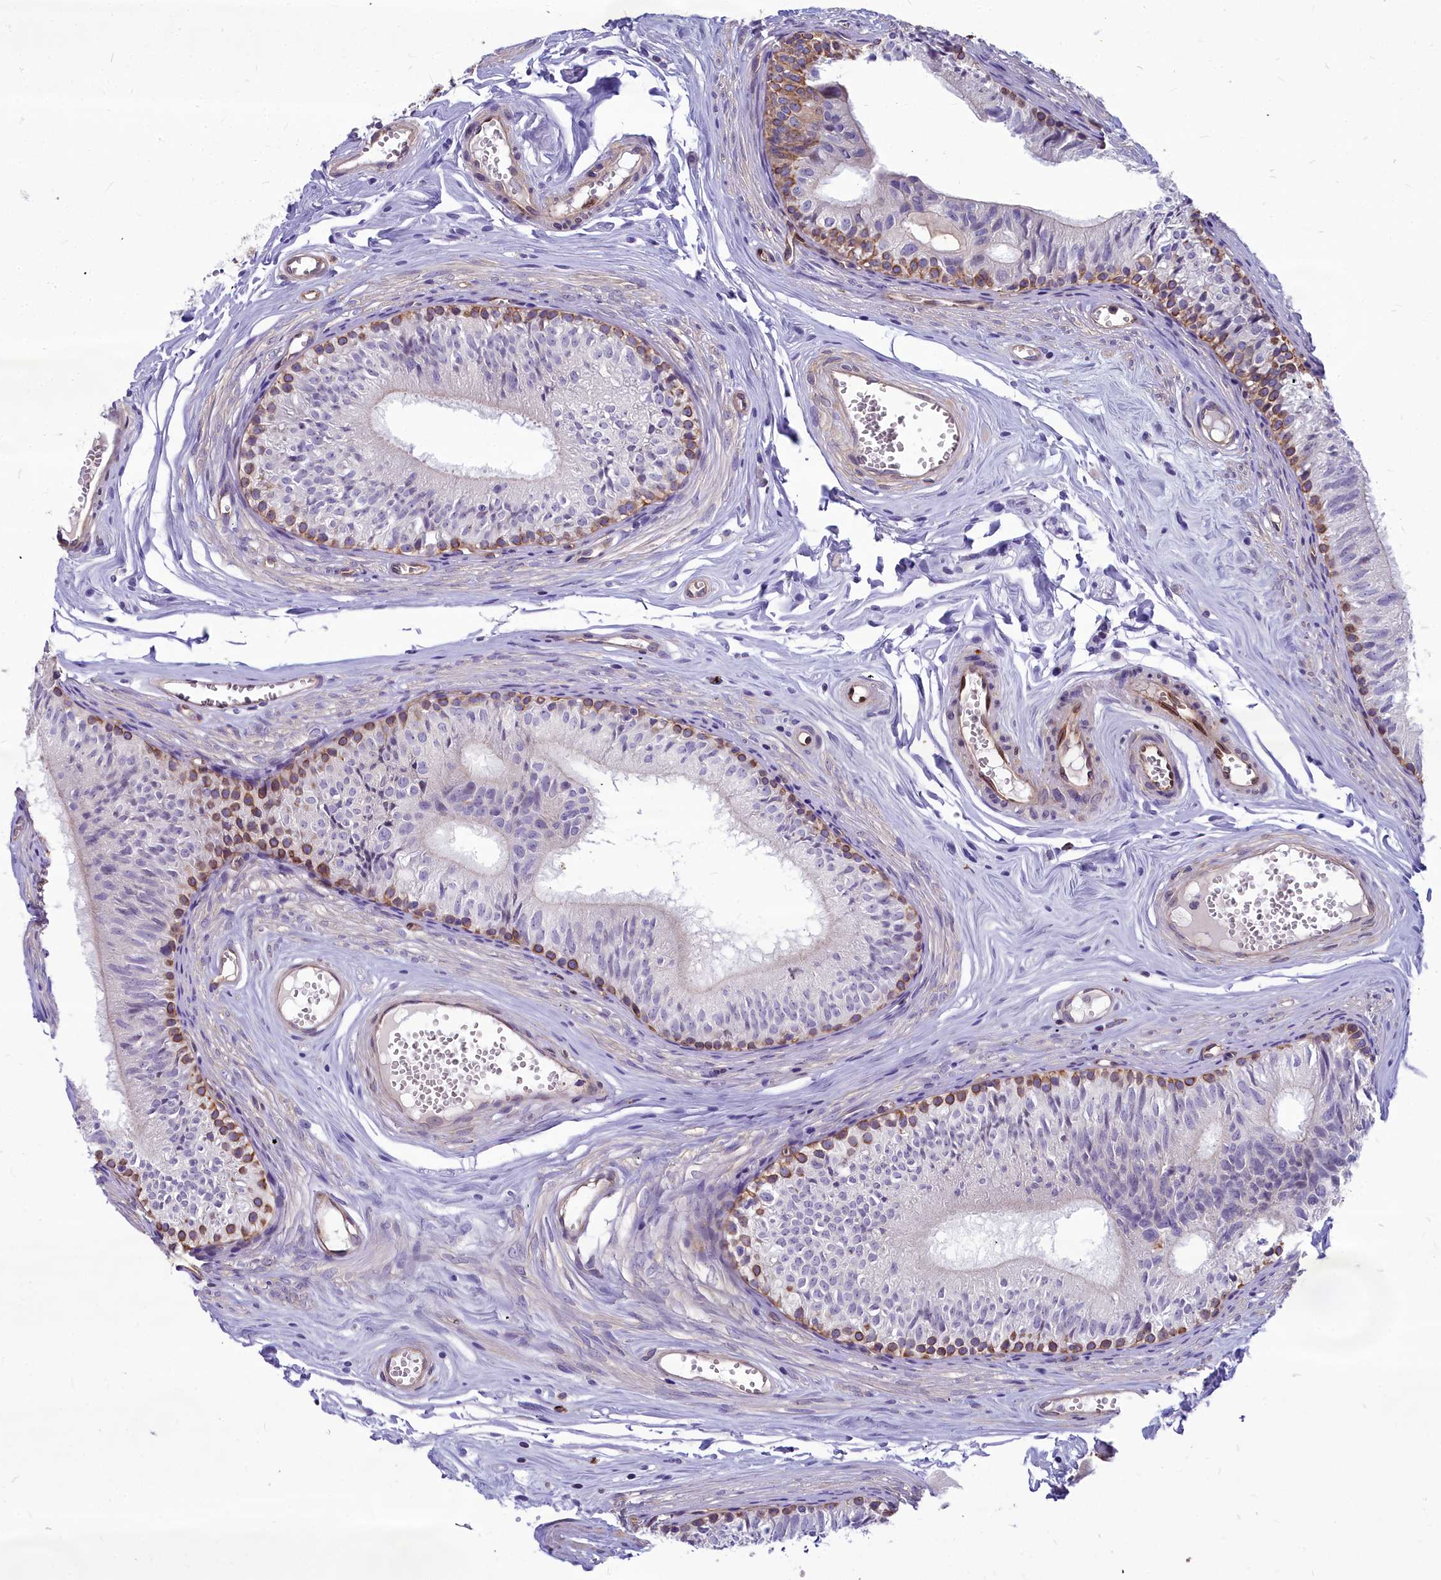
{"staining": {"intensity": "moderate", "quantity": "<25%", "location": "cytoplasmic/membranous"}, "tissue": "epididymis", "cell_type": "Glandular cells", "image_type": "normal", "snomed": [{"axis": "morphology", "description": "Normal tissue, NOS"}, {"axis": "topography", "description": "Epididymis"}], "caption": "Protein expression analysis of normal human epididymis reveals moderate cytoplasmic/membranous staining in approximately <25% of glandular cells.", "gene": "HLA", "patient": {"sex": "male", "age": 36}}